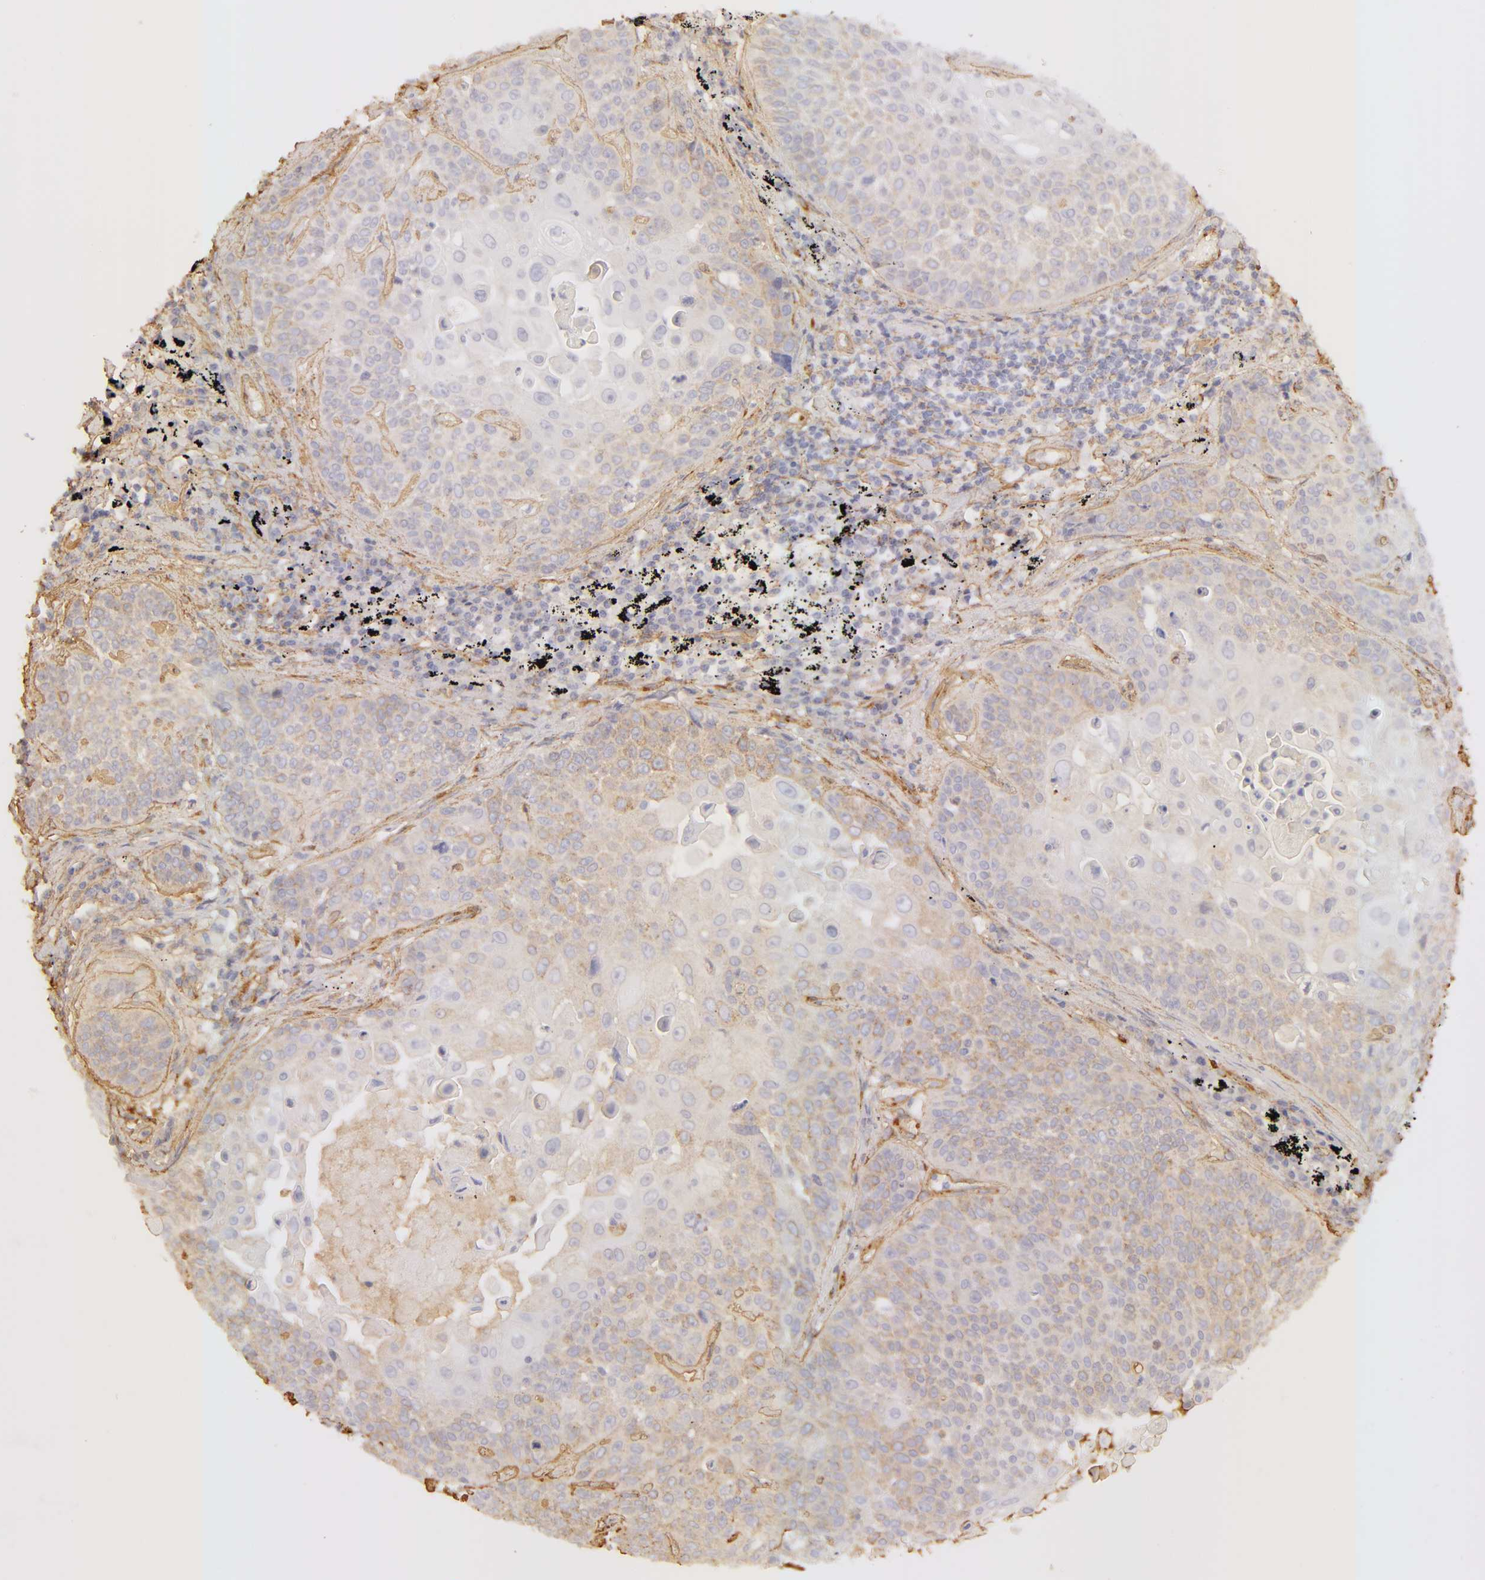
{"staining": {"intensity": "weak", "quantity": "25%-75%", "location": "cytoplasmic/membranous"}, "tissue": "lung cancer", "cell_type": "Tumor cells", "image_type": "cancer", "snomed": [{"axis": "morphology", "description": "Adenocarcinoma, NOS"}, {"axis": "topography", "description": "Lung"}], "caption": "Tumor cells exhibit low levels of weak cytoplasmic/membranous expression in approximately 25%-75% of cells in lung adenocarcinoma. Ihc stains the protein of interest in brown and the nuclei are stained blue.", "gene": "COL4A1", "patient": {"sex": "male", "age": 60}}